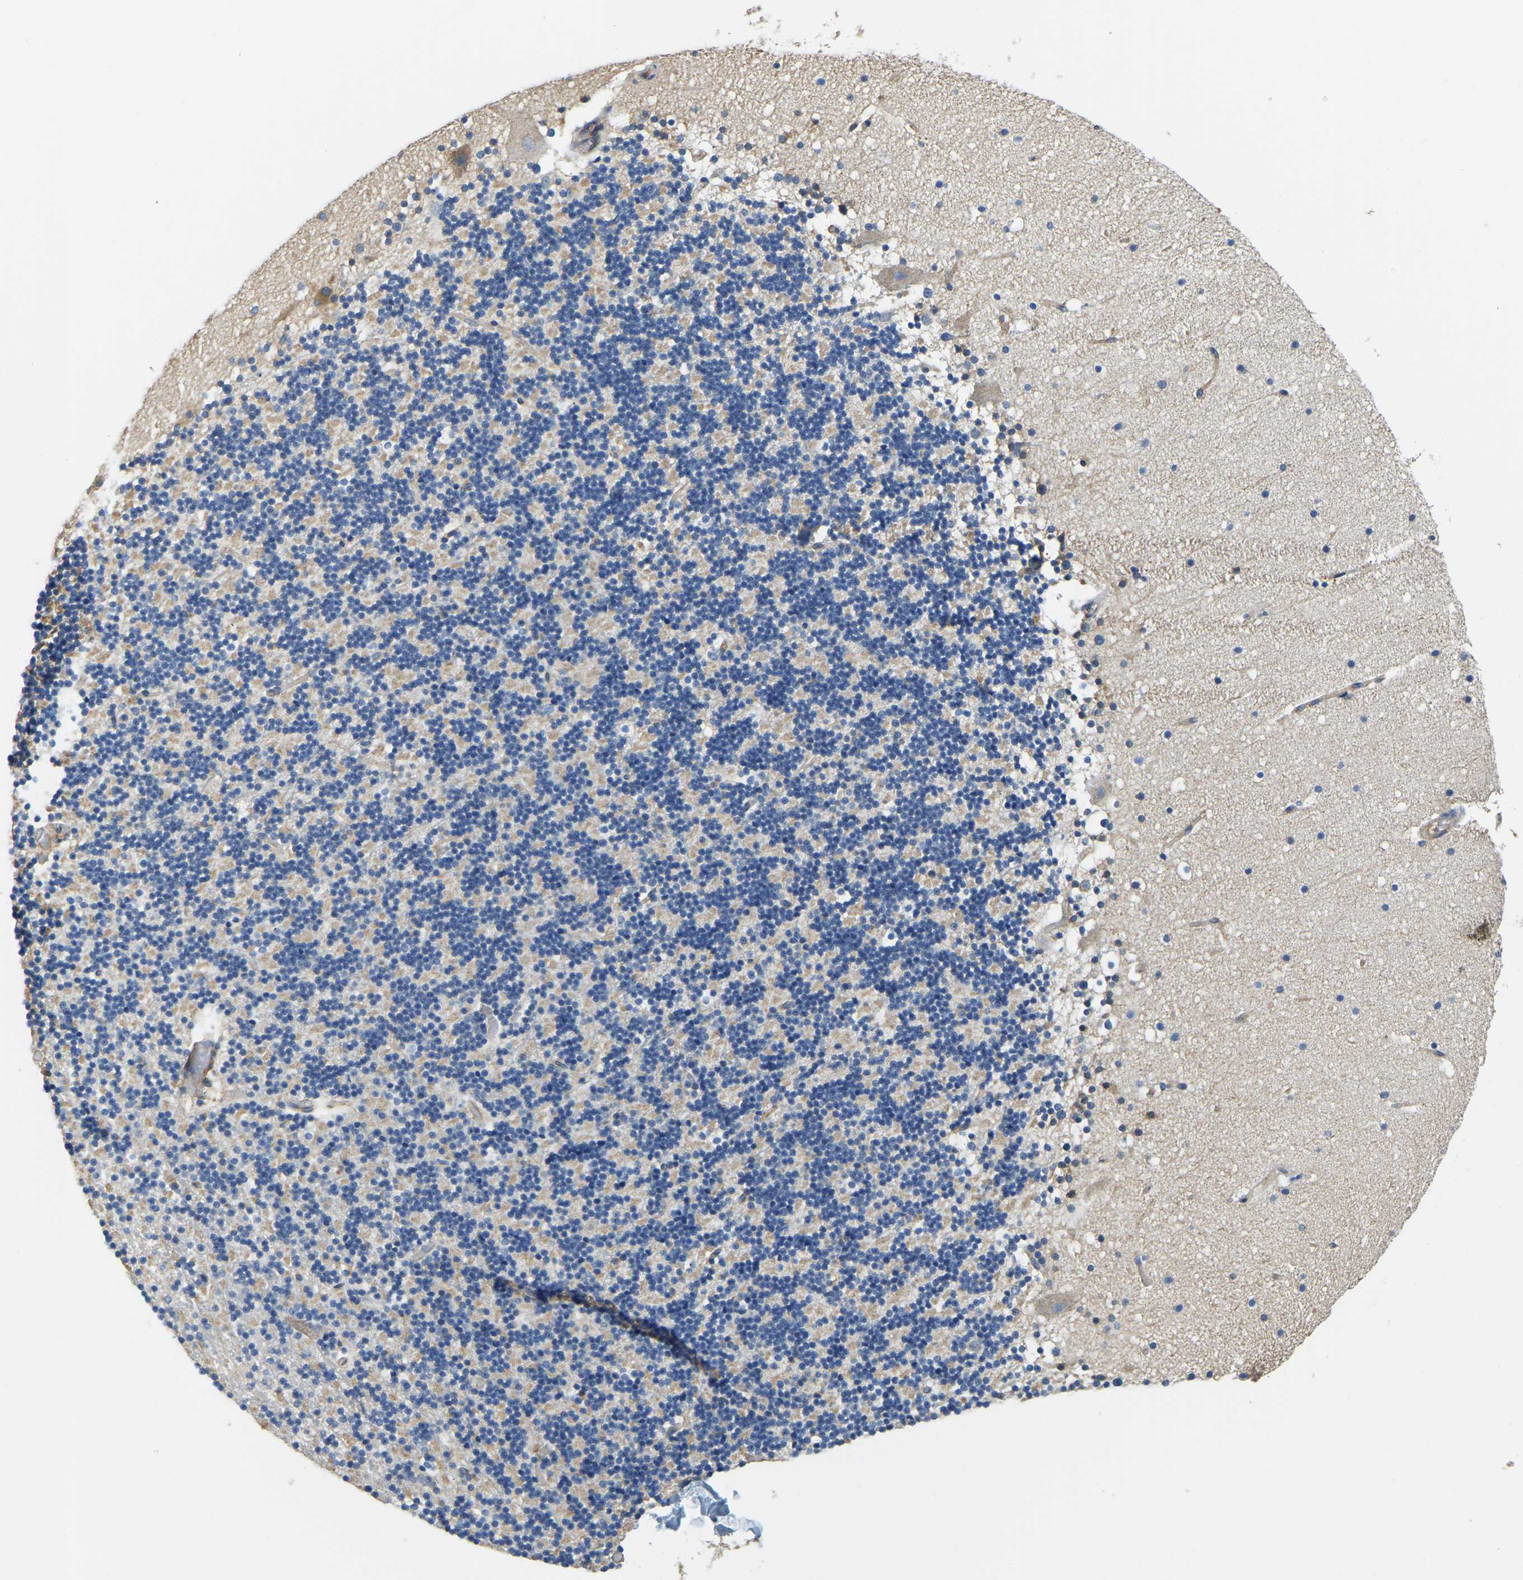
{"staining": {"intensity": "negative", "quantity": "none", "location": "none"}, "tissue": "cerebellum", "cell_type": "Cells in granular layer", "image_type": "normal", "snomed": [{"axis": "morphology", "description": "Normal tissue, NOS"}, {"axis": "topography", "description": "Cerebellum"}], "caption": "Immunohistochemistry photomicrograph of unremarkable human cerebellum stained for a protein (brown), which demonstrates no staining in cells in granular layer. (DAB (3,3'-diaminobenzidine) IHC visualized using brightfield microscopy, high magnification).", "gene": "AHNAK", "patient": {"sex": "male", "age": 57}}